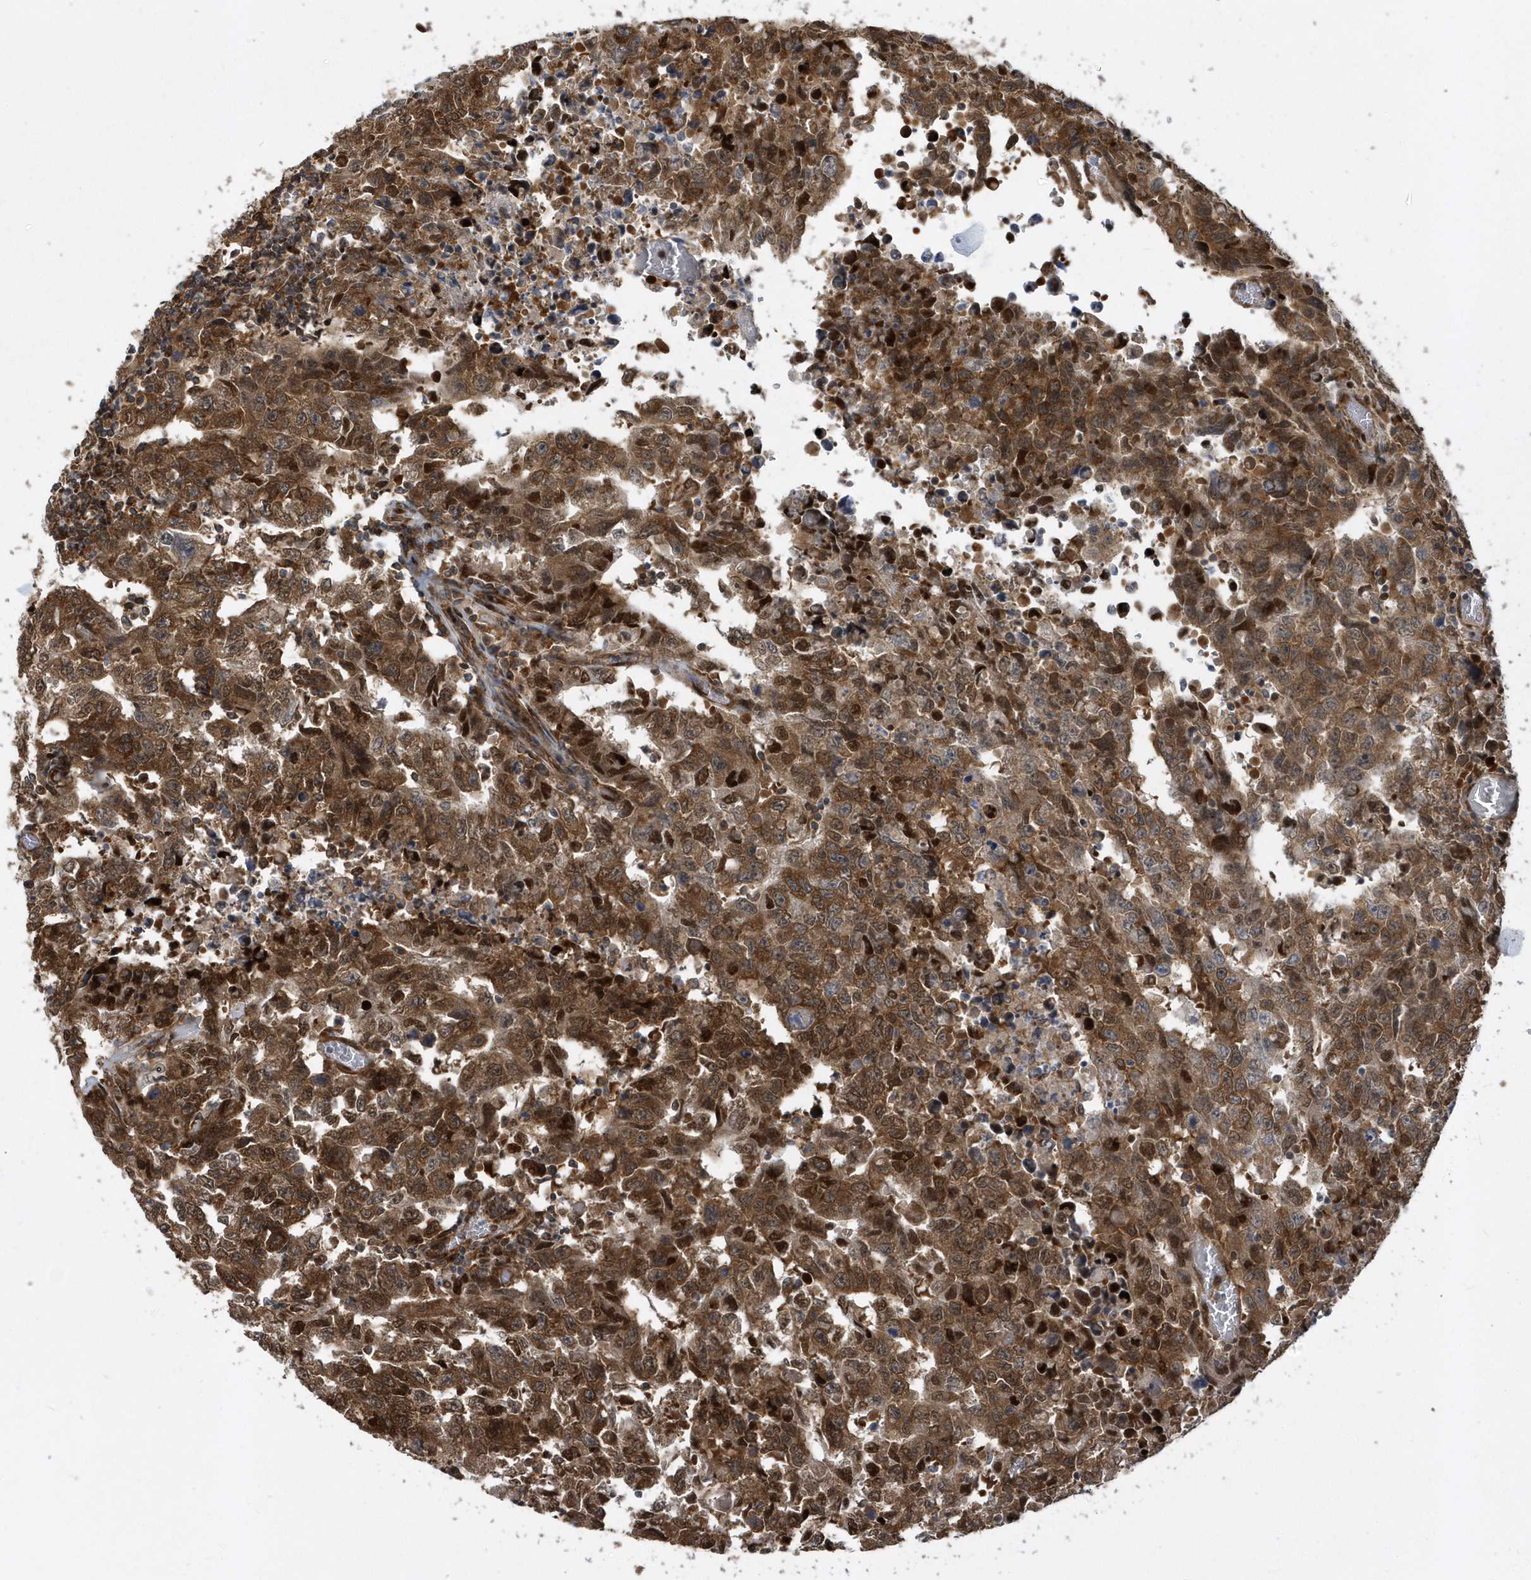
{"staining": {"intensity": "strong", "quantity": ">75%", "location": "cytoplasmic/membranous,nuclear"}, "tissue": "testis cancer", "cell_type": "Tumor cells", "image_type": "cancer", "snomed": [{"axis": "morphology", "description": "Carcinoma, Embryonal, NOS"}, {"axis": "topography", "description": "Testis"}], "caption": "Immunohistochemistry (IHC) of embryonal carcinoma (testis) exhibits high levels of strong cytoplasmic/membranous and nuclear expression in approximately >75% of tumor cells. The protein of interest is stained brown, and the nuclei are stained in blue (DAB IHC with brightfield microscopy, high magnification).", "gene": "PHF1", "patient": {"sex": "male", "age": 26}}